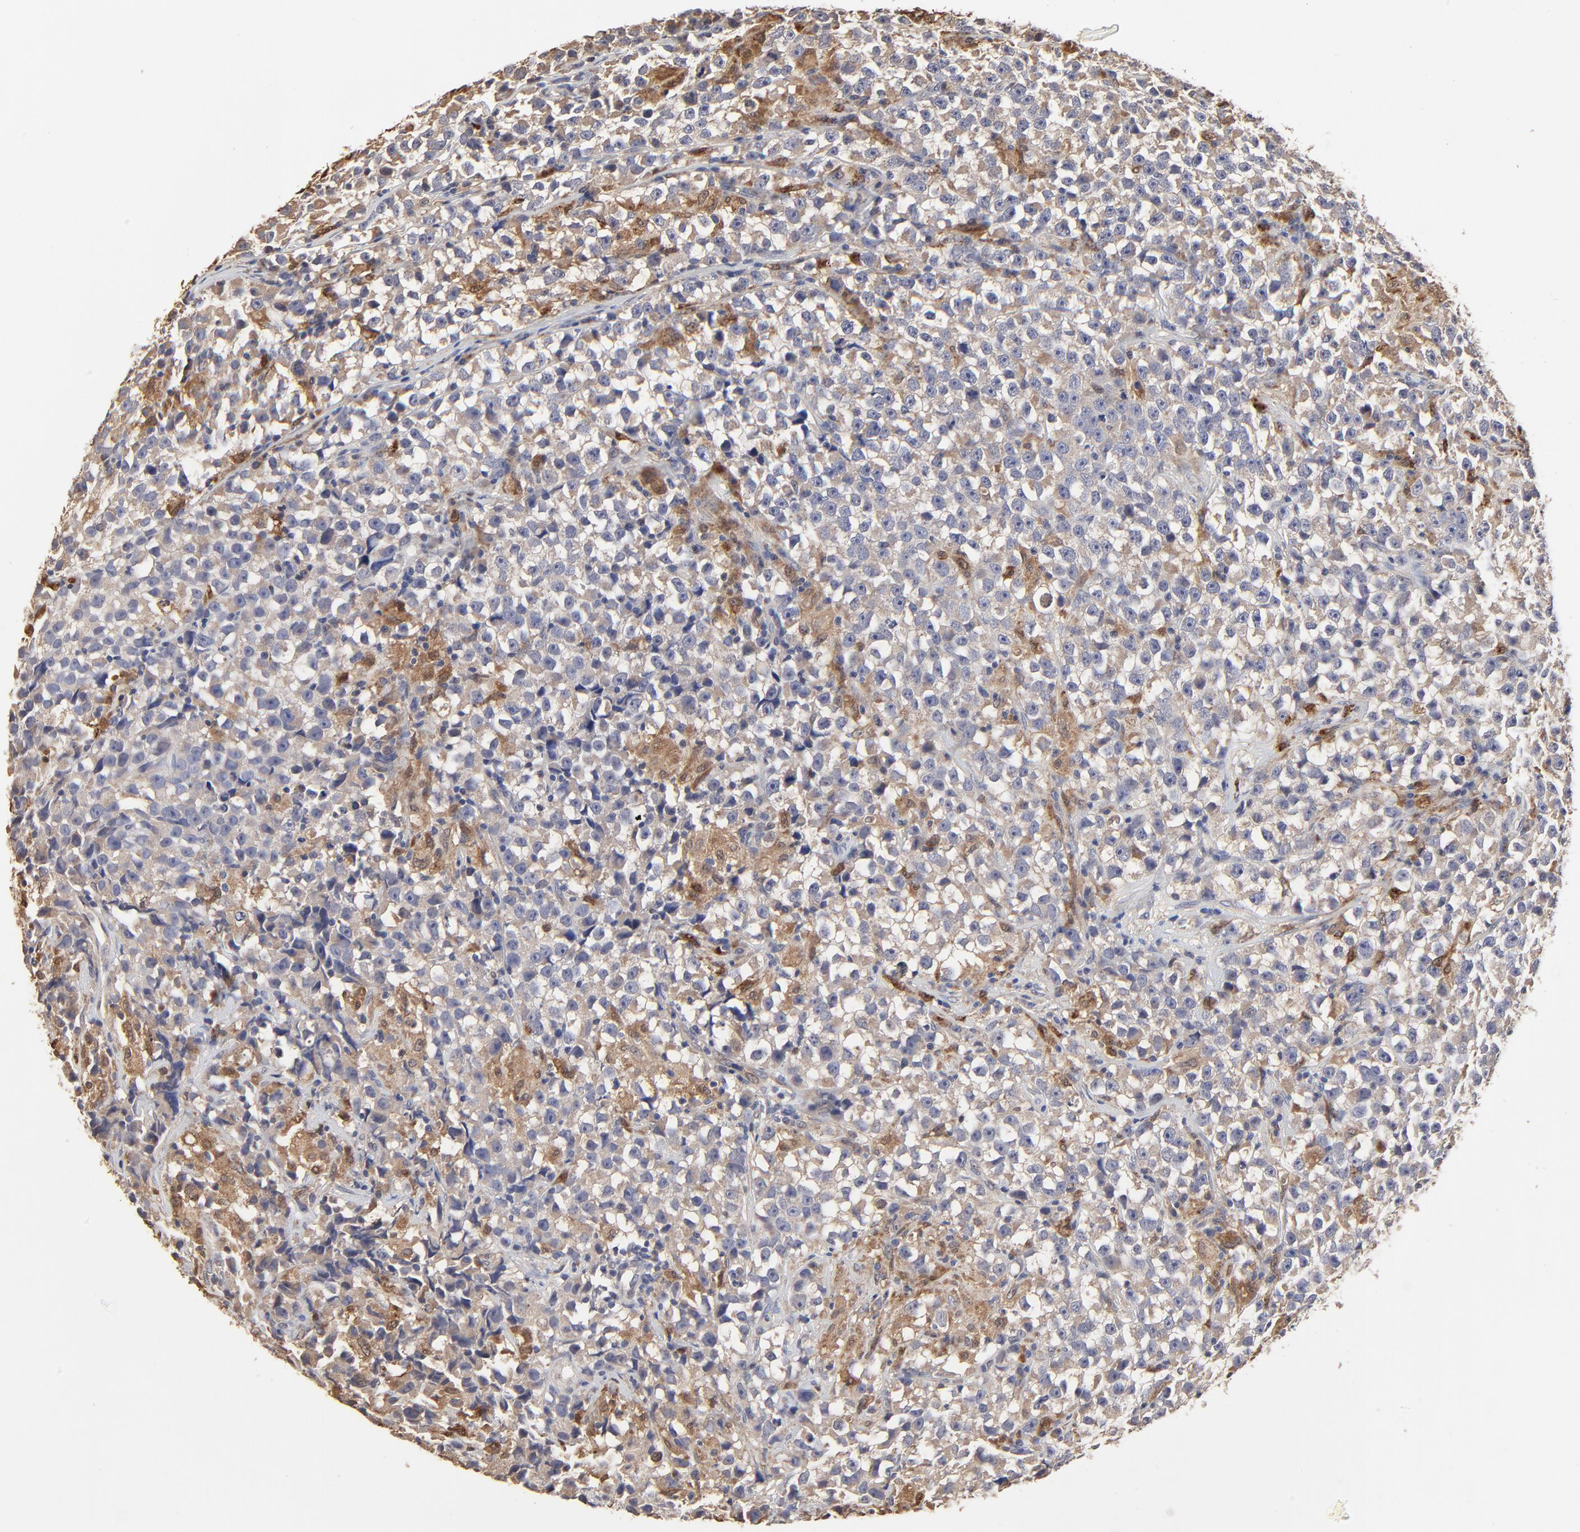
{"staining": {"intensity": "weak", "quantity": ">75%", "location": "cytoplasmic/membranous"}, "tissue": "testis cancer", "cell_type": "Tumor cells", "image_type": "cancer", "snomed": [{"axis": "morphology", "description": "Seminoma, NOS"}, {"axis": "topography", "description": "Testis"}], "caption": "IHC (DAB) staining of human testis seminoma exhibits weak cytoplasmic/membranous protein staining in about >75% of tumor cells. (IHC, brightfield microscopy, high magnification).", "gene": "LGALS3", "patient": {"sex": "male", "age": 33}}